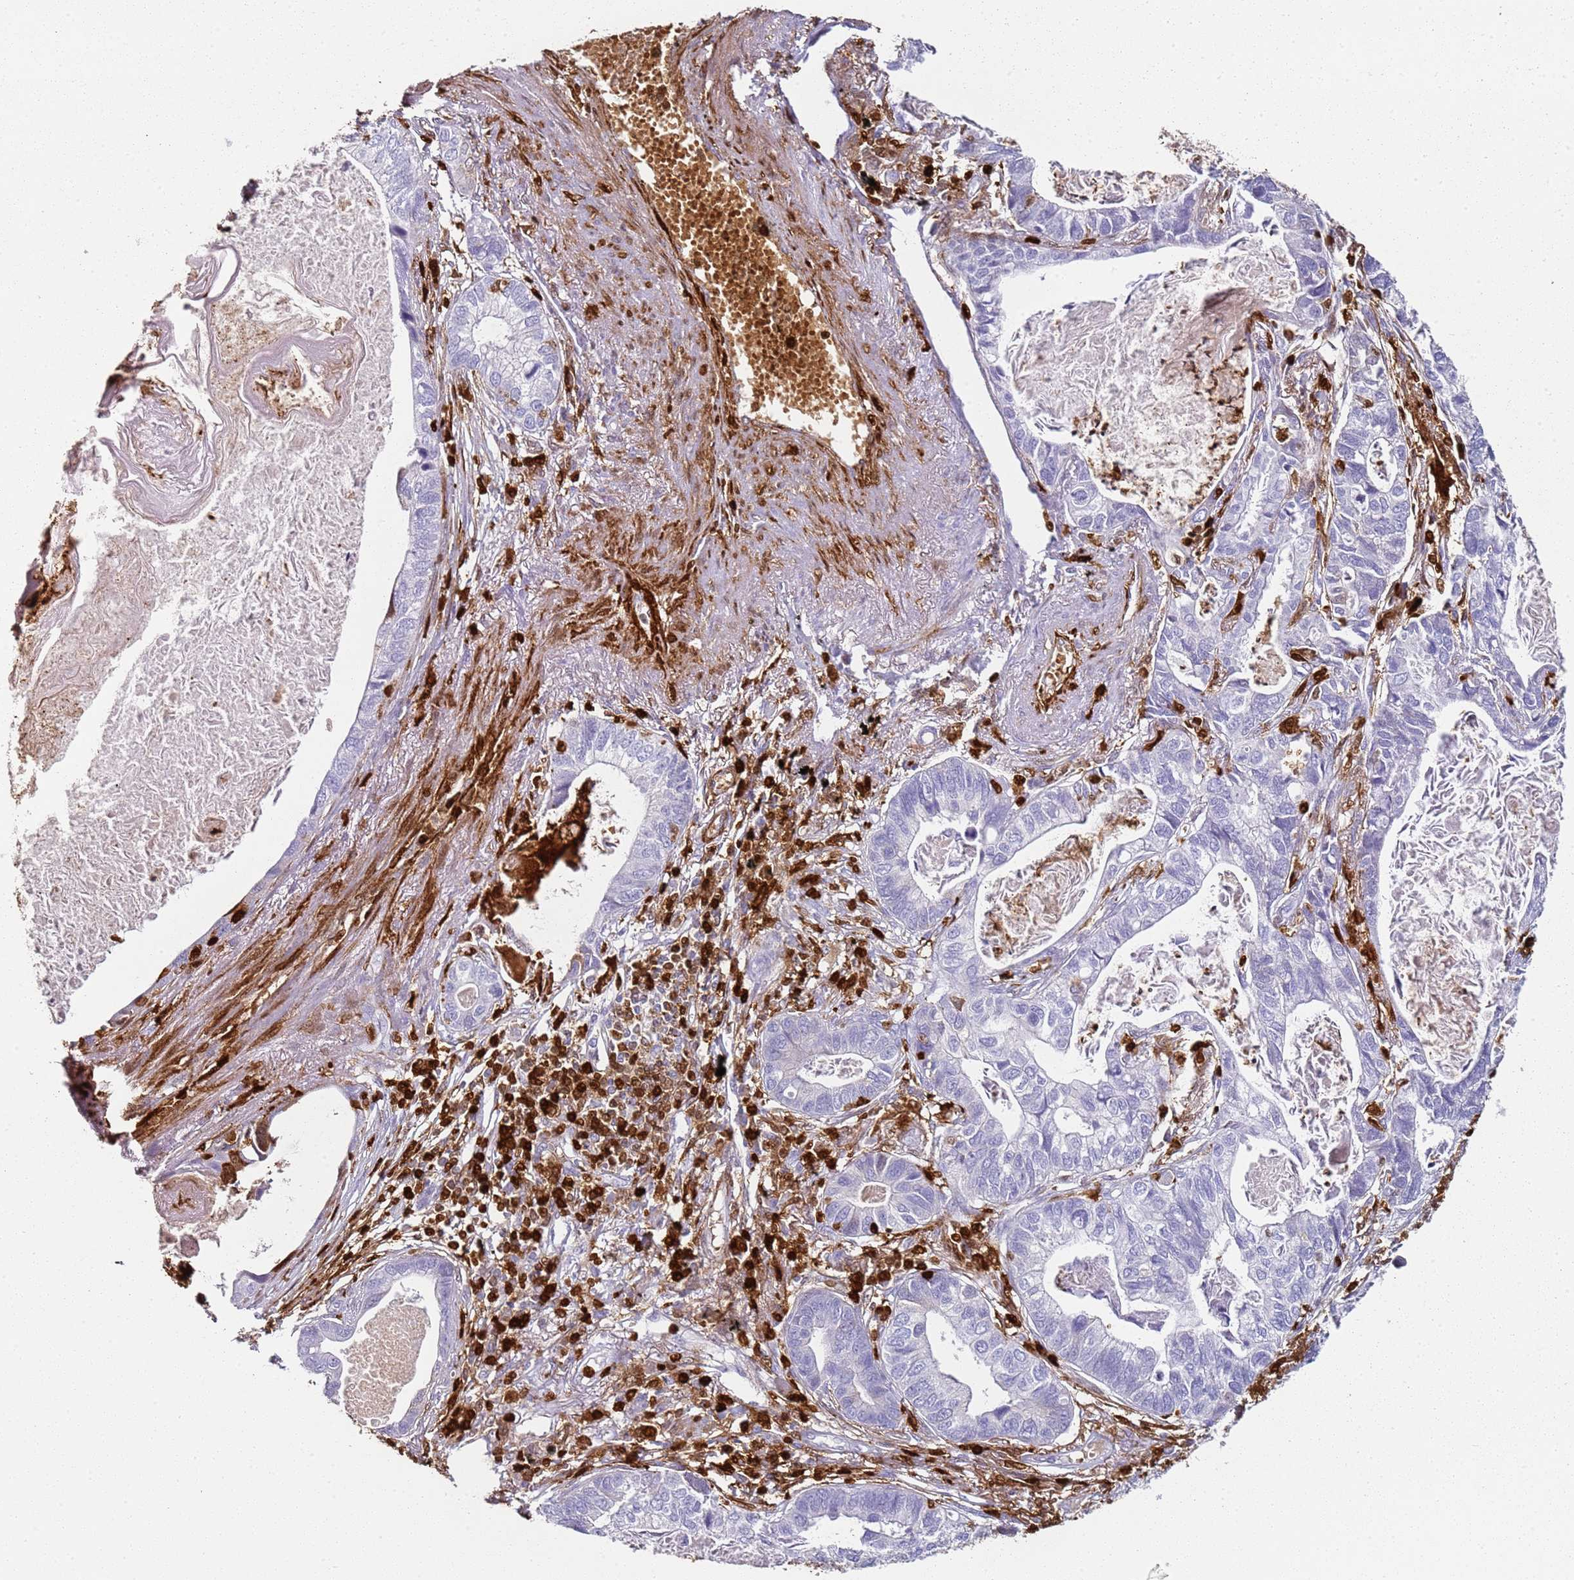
{"staining": {"intensity": "negative", "quantity": "none", "location": "none"}, "tissue": "lung cancer", "cell_type": "Tumor cells", "image_type": "cancer", "snomed": [{"axis": "morphology", "description": "Adenocarcinoma, NOS"}, {"axis": "topography", "description": "Lung"}], "caption": "This photomicrograph is of lung adenocarcinoma stained with immunohistochemistry (IHC) to label a protein in brown with the nuclei are counter-stained blue. There is no staining in tumor cells.", "gene": "S100A4", "patient": {"sex": "male", "age": 67}}